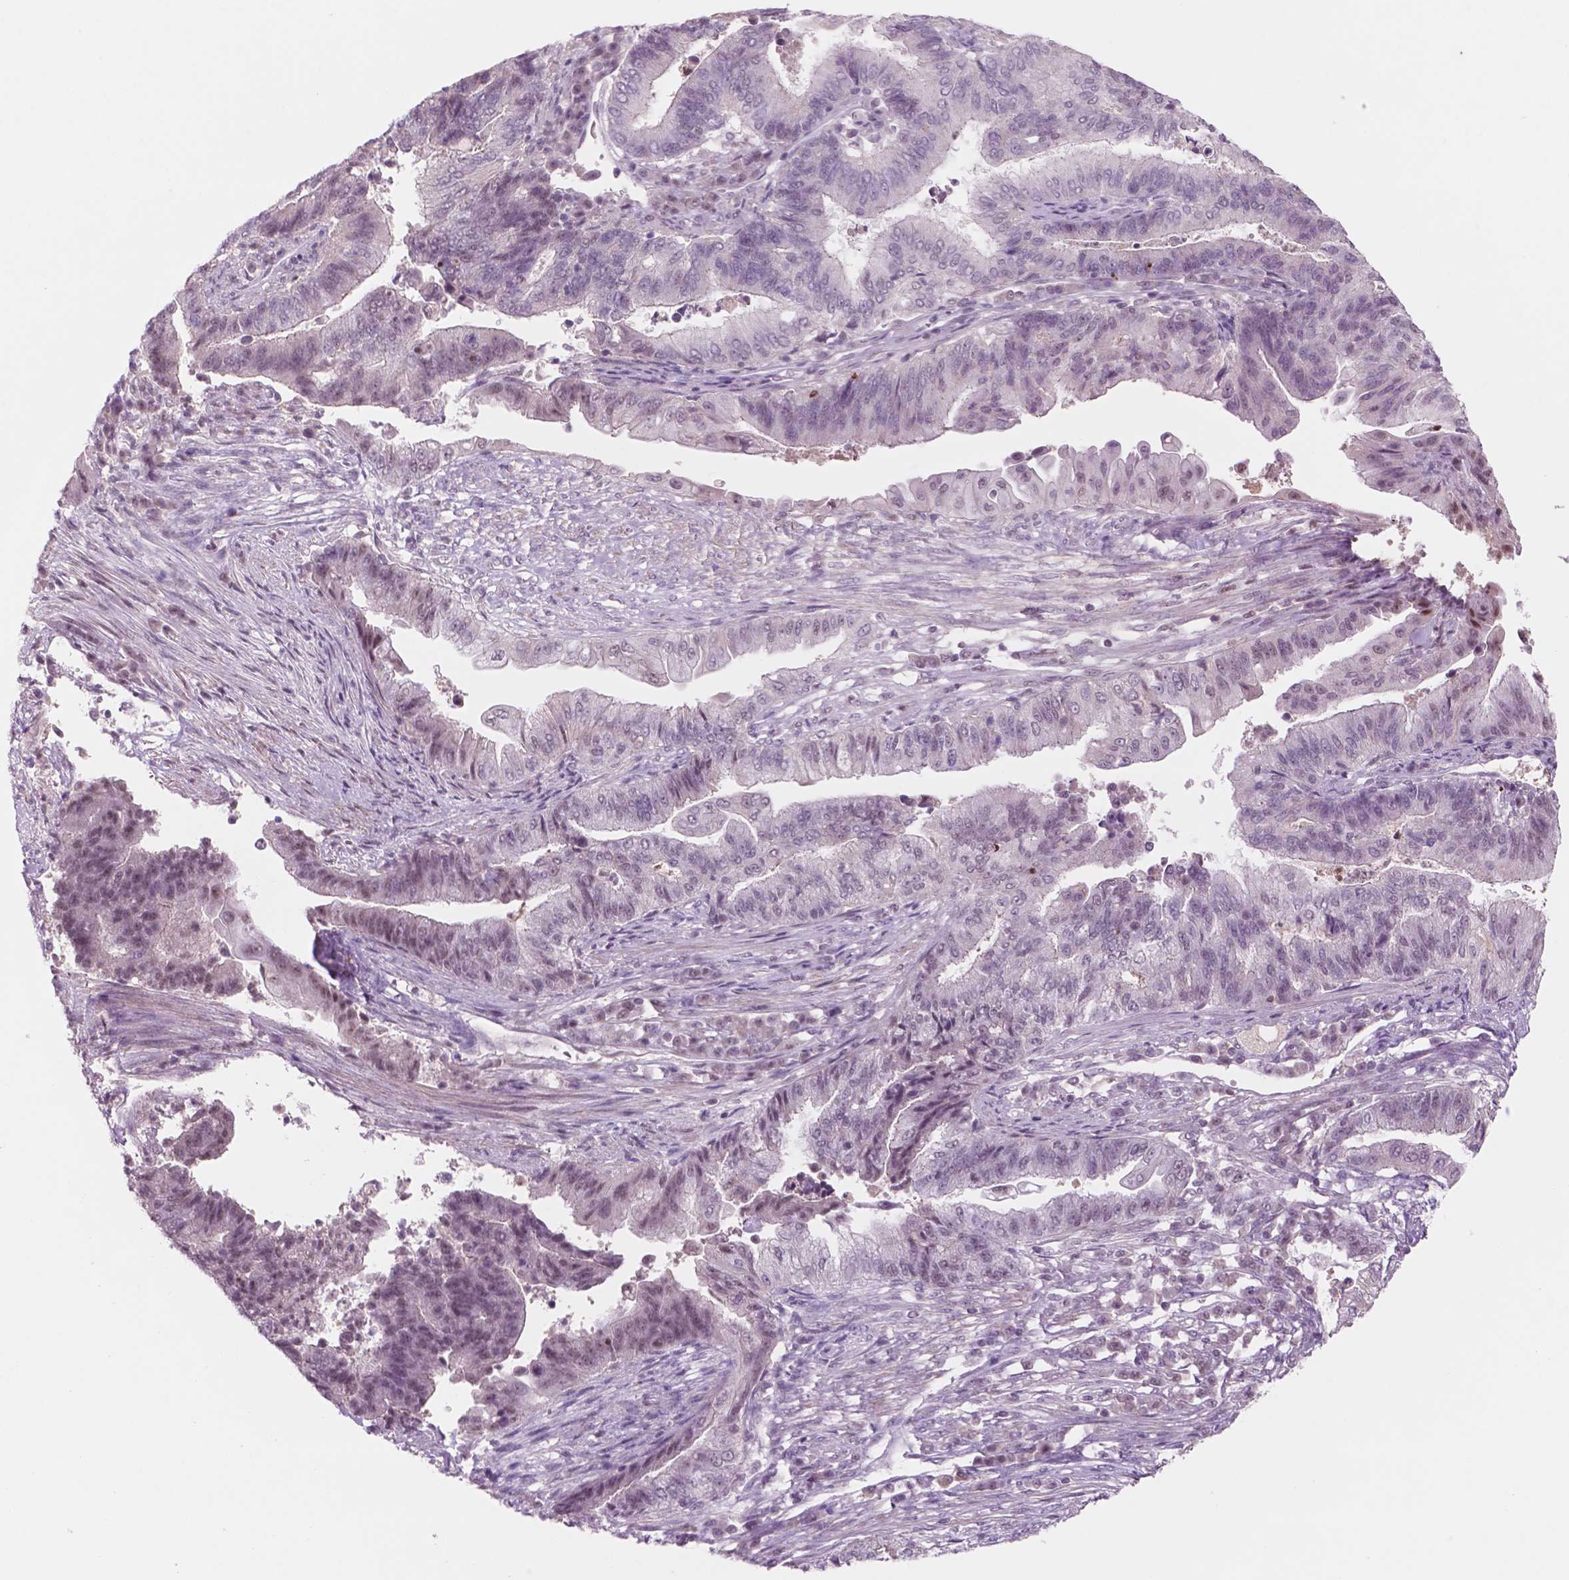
{"staining": {"intensity": "weak", "quantity": "25%-75%", "location": "nuclear"}, "tissue": "endometrial cancer", "cell_type": "Tumor cells", "image_type": "cancer", "snomed": [{"axis": "morphology", "description": "Adenocarcinoma, NOS"}, {"axis": "topography", "description": "Uterus"}, {"axis": "topography", "description": "Endometrium"}], "caption": "Endometrial cancer stained for a protein demonstrates weak nuclear positivity in tumor cells.", "gene": "CTR9", "patient": {"sex": "female", "age": 54}}